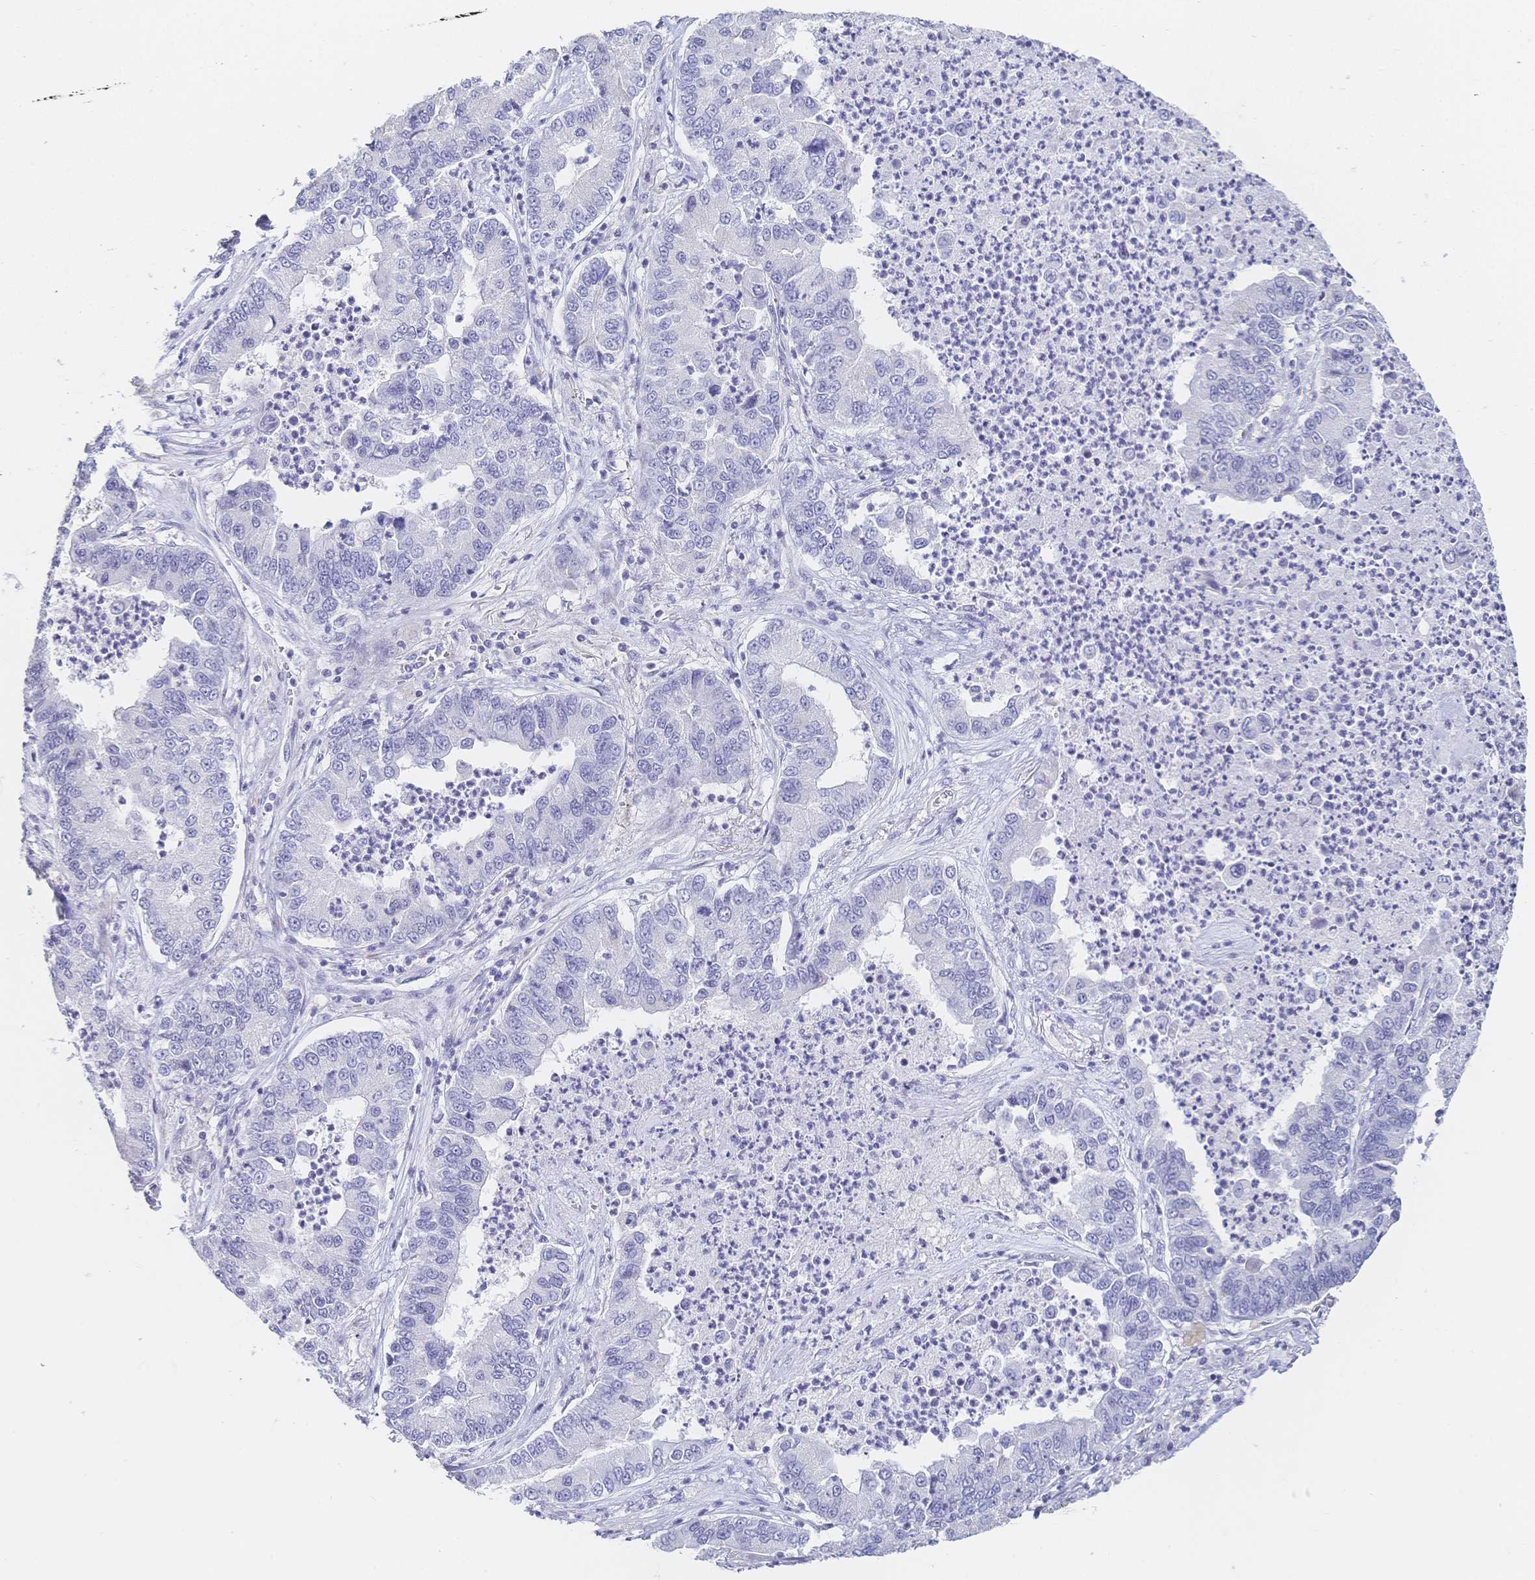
{"staining": {"intensity": "negative", "quantity": "none", "location": "none"}, "tissue": "lung cancer", "cell_type": "Tumor cells", "image_type": "cancer", "snomed": [{"axis": "morphology", "description": "Adenocarcinoma, NOS"}, {"axis": "topography", "description": "Lung"}], "caption": "Lung adenocarcinoma was stained to show a protein in brown. There is no significant staining in tumor cells.", "gene": "CR2", "patient": {"sex": "female", "age": 57}}